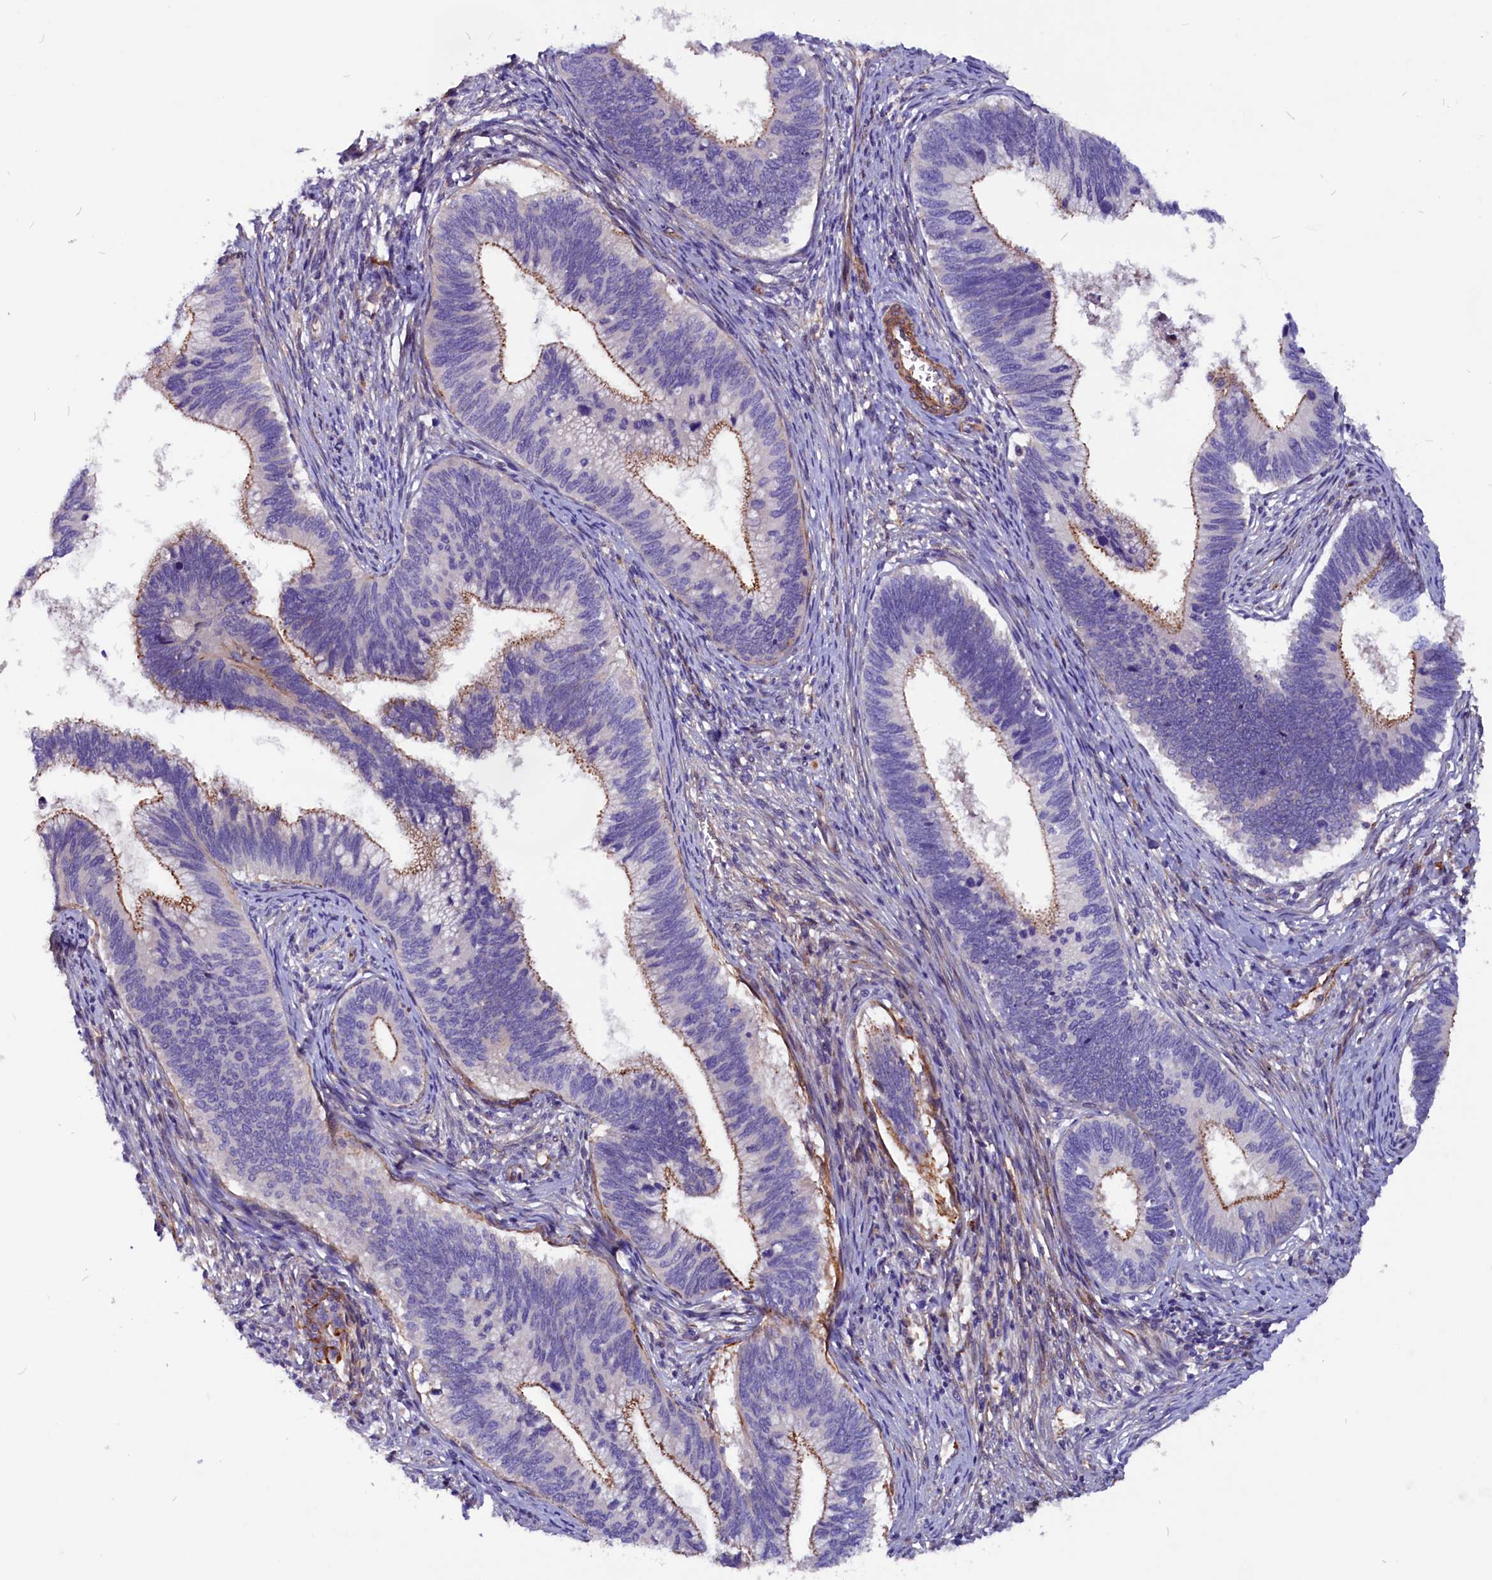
{"staining": {"intensity": "moderate", "quantity": "<25%", "location": "cytoplasmic/membranous"}, "tissue": "cervical cancer", "cell_type": "Tumor cells", "image_type": "cancer", "snomed": [{"axis": "morphology", "description": "Adenocarcinoma, NOS"}, {"axis": "topography", "description": "Cervix"}], "caption": "This micrograph demonstrates immunohistochemistry staining of human adenocarcinoma (cervical), with low moderate cytoplasmic/membranous expression in about <25% of tumor cells.", "gene": "ZNF749", "patient": {"sex": "female", "age": 42}}